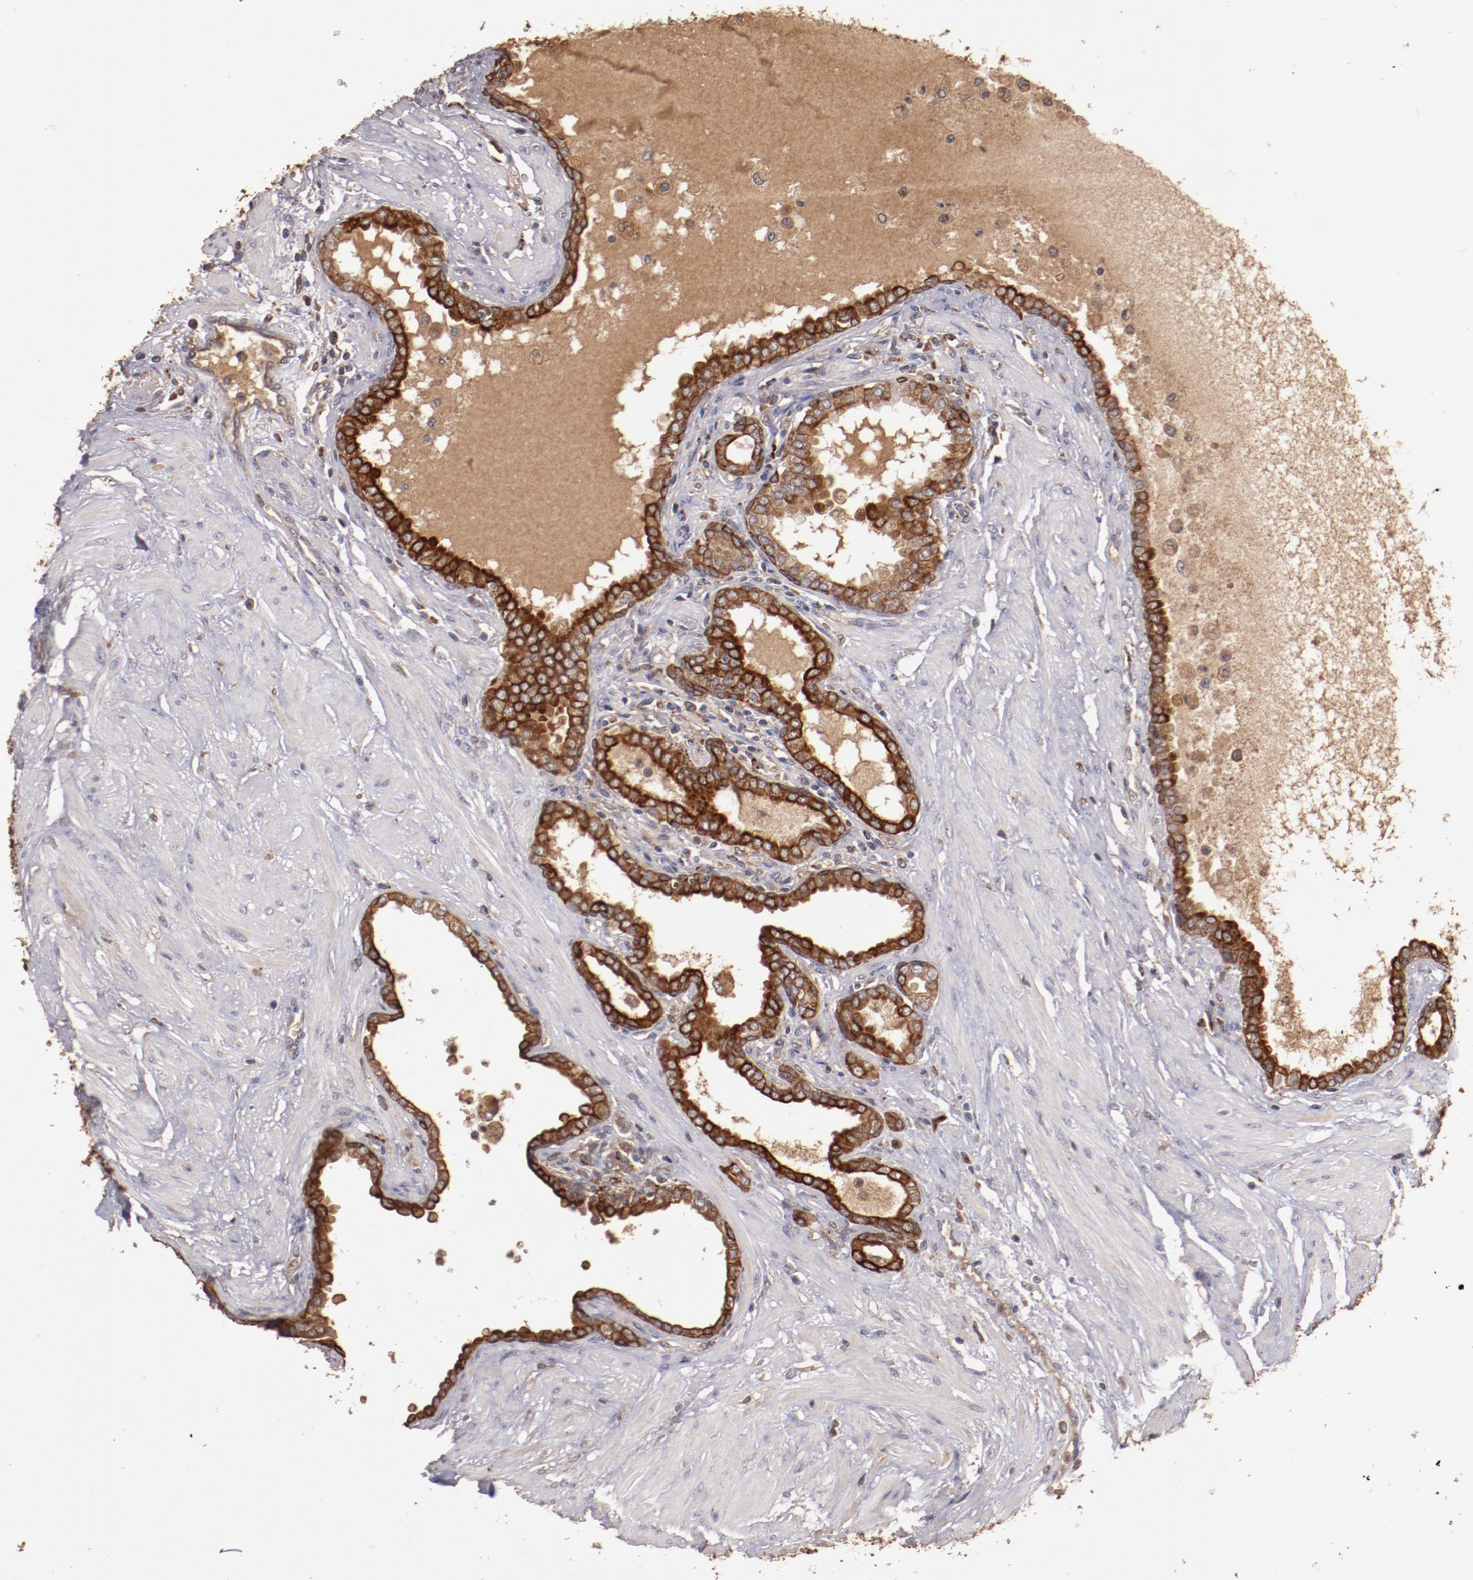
{"staining": {"intensity": "moderate", "quantity": ">75%", "location": "cytoplasmic/membranous"}, "tissue": "prostate", "cell_type": "Glandular cells", "image_type": "normal", "snomed": [{"axis": "morphology", "description": "Normal tissue, NOS"}, {"axis": "topography", "description": "Prostate"}], "caption": "Immunohistochemistry (IHC) (DAB (3,3'-diaminobenzidine)) staining of unremarkable human prostate reveals moderate cytoplasmic/membranous protein staining in about >75% of glandular cells.", "gene": "SRRD", "patient": {"sex": "male", "age": 64}}